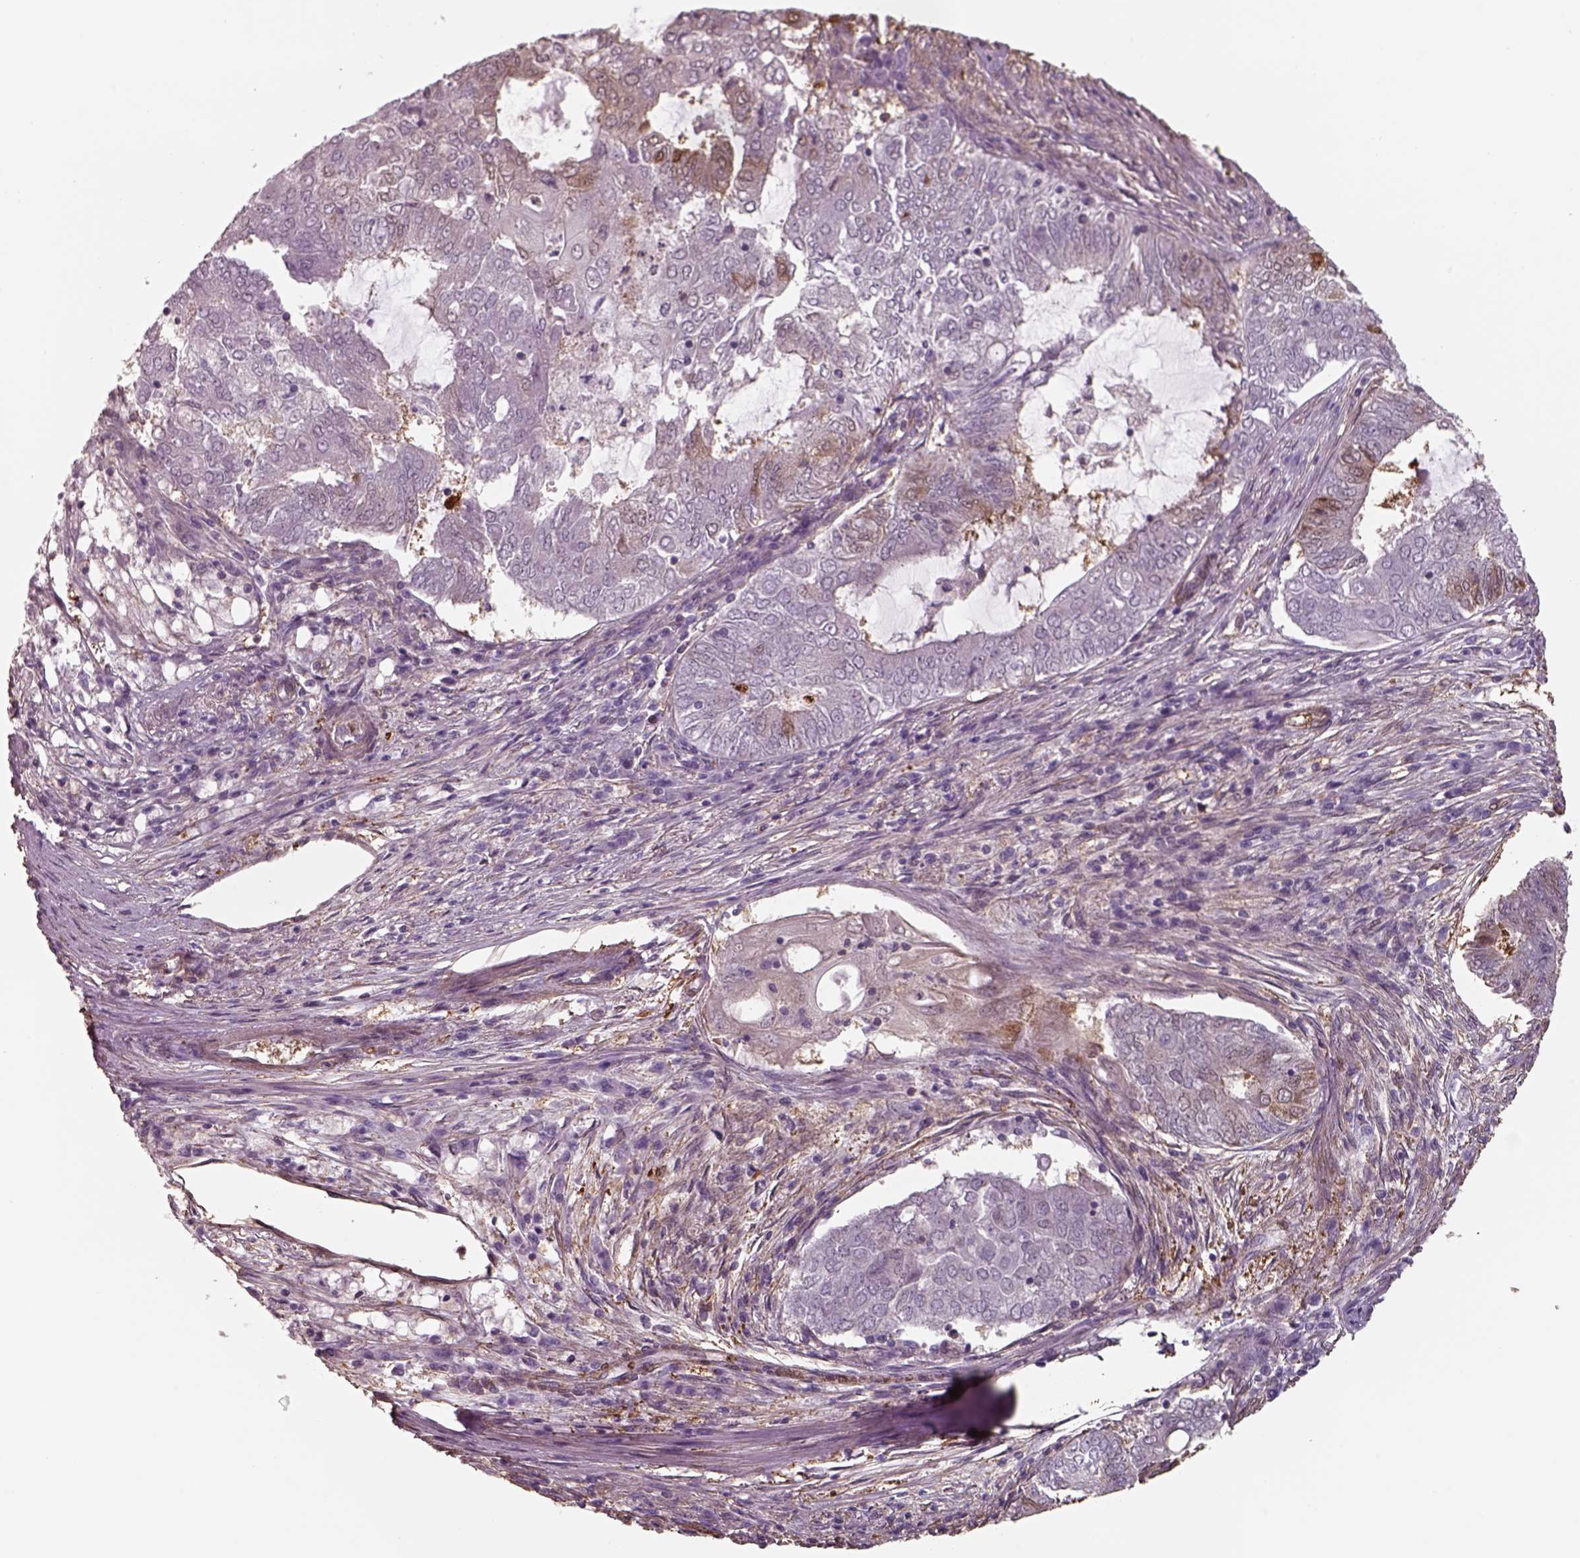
{"staining": {"intensity": "weak", "quantity": "<25%", "location": "cytoplasmic/membranous"}, "tissue": "endometrial cancer", "cell_type": "Tumor cells", "image_type": "cancer", "snomed": [{"axis": "morphology", "description": "Adenocarcinoma, NOS"}, {"axis": "topography", "description": "Endometrium"}], "caption": "There is no significant positivity in tumor cells of adenocarcinoma (endometrial).", "gene": "ISYNA1", "patient": {"sex": "female", "age": 62}}